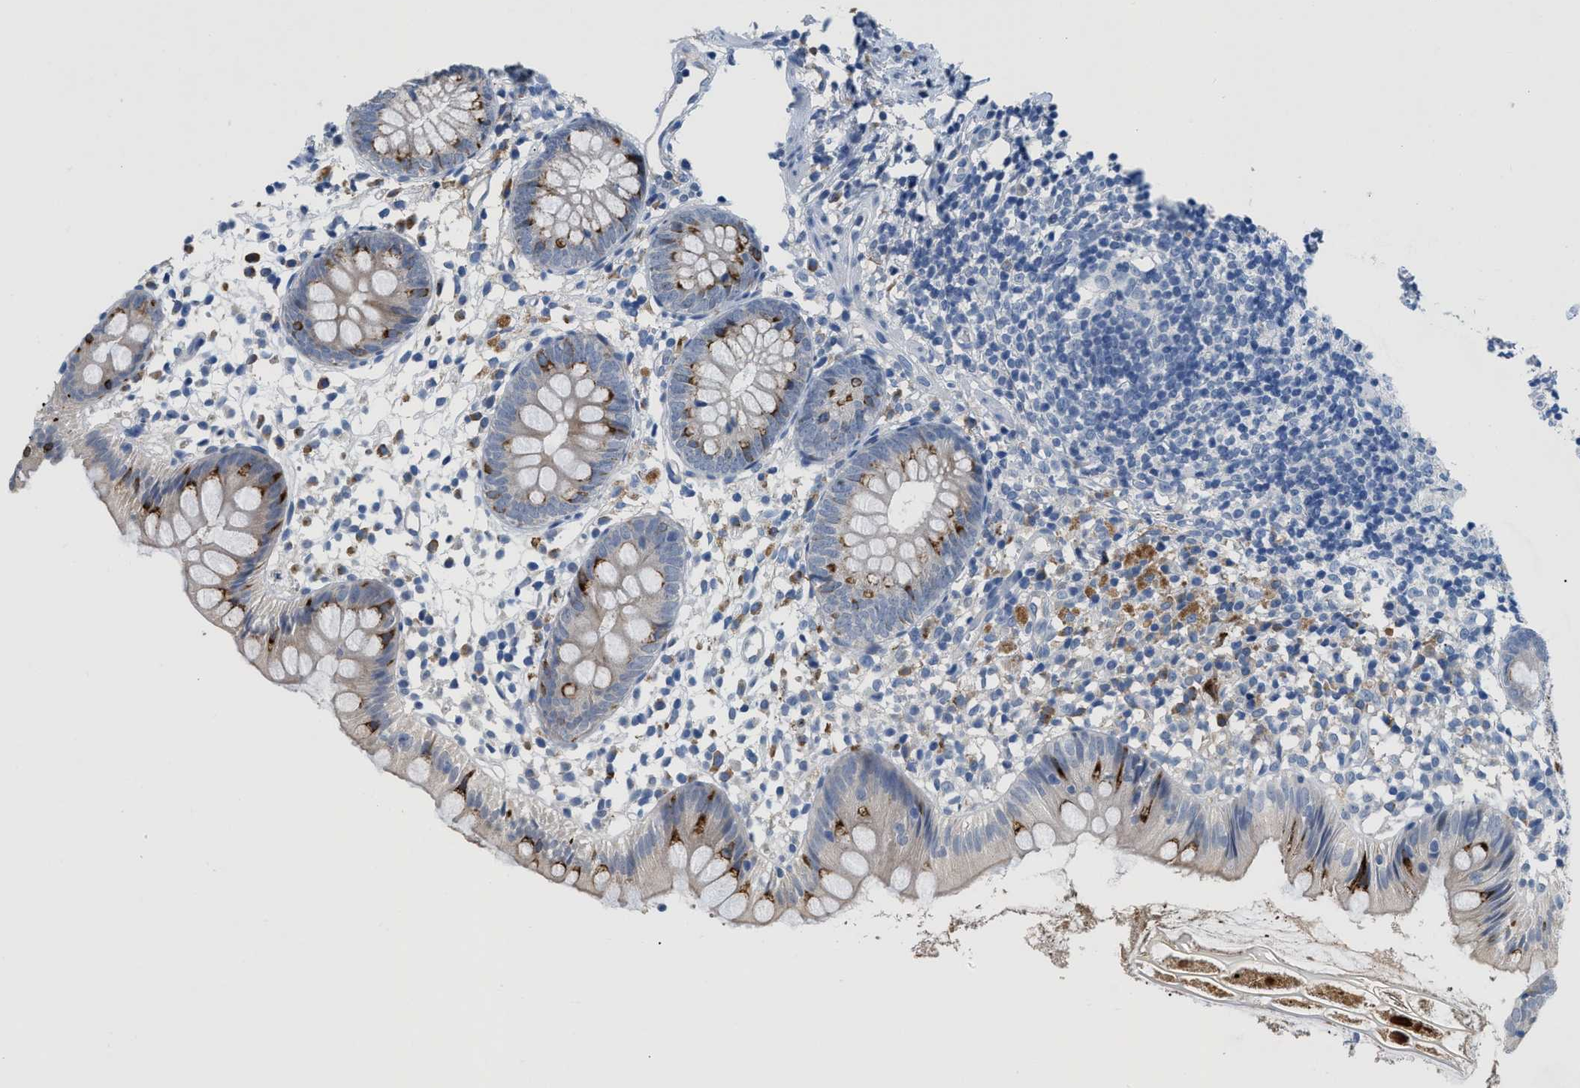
{"staining": {"intensity": "strong", "quantity": "<25%", "location": "cytoplasmic/membranous"}, "tissue": "appendix", "cell_type": "Glandular cells", "image_type": "normal", "snomed": [{"axis": "morphology", "description": "Normal tissue, NOS"}, {"axis": "topography", "description": "Appendix"}], "caption": "This is a photomicrograph of immunohistochemistry (IHC) staining of benign appendix, which shows strong positivity in the cytoplasmic/membranous of glandular cells.", "gene": "OR9K2", "patient": {"sex": "female", "age": 20}}